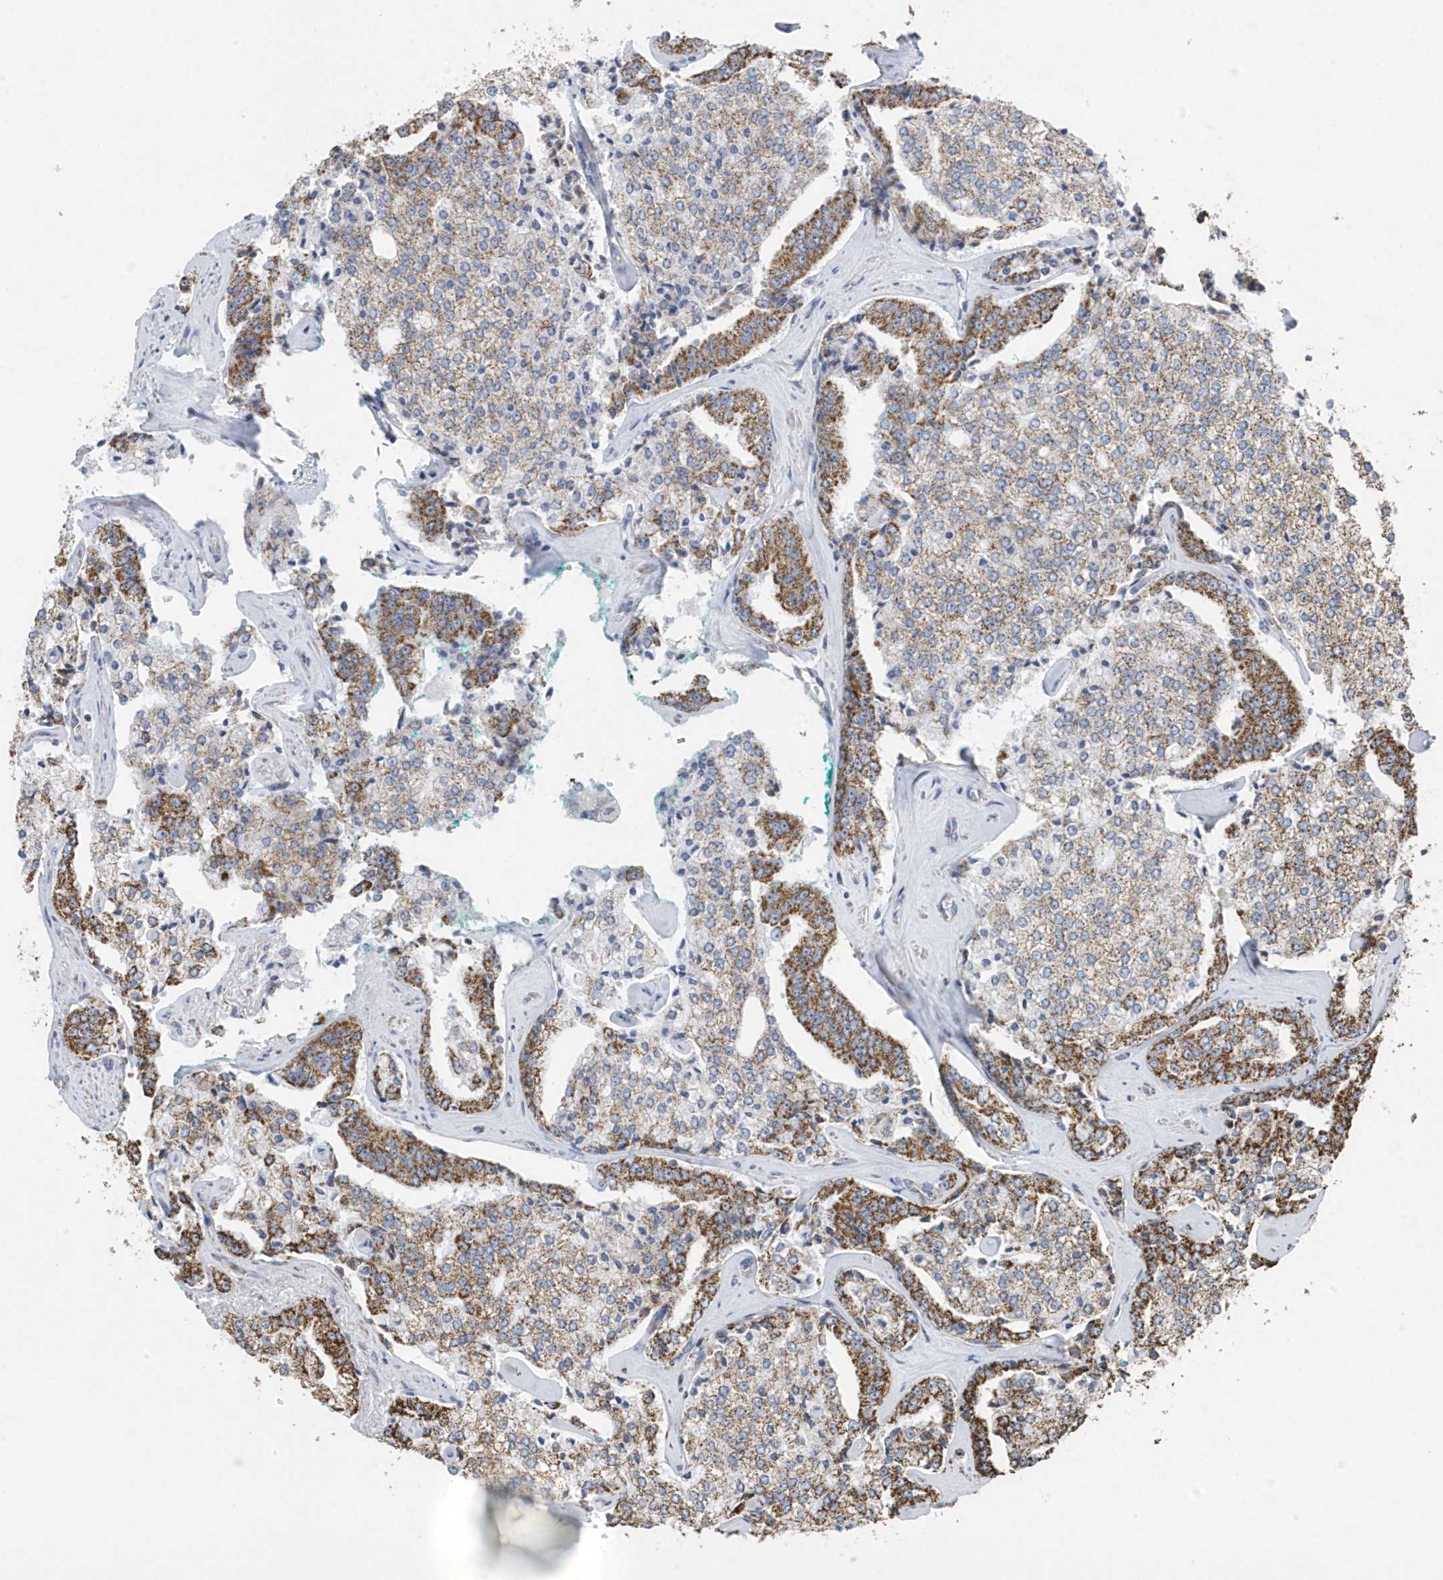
{"staining": {"intensity": "moderate", "quantity": ">75%", "location": "cytoplasmic/membranous"}, "tissue": "prostate cancer", "cell_type": "Tumor cells", "image_type": "cancer", "snomed": [{"axis": "morphology", "description": "Adenocarcinoma, High grade"}, {"axis": "topography", "description": "Prostate"}], "caption": "Brown immunohistochemical staining in high-grade adenocarcinoma (prostate) displays moderate cytoplasmic/membranous staining in about >75% of tumor cells. The staining was performed using DAB, with brown indicating positive protein expression. Nuclei are stained blue with hematoxylin.", "gene": "GTPBP8", "patient": {"sex": "male", "age": 71}}